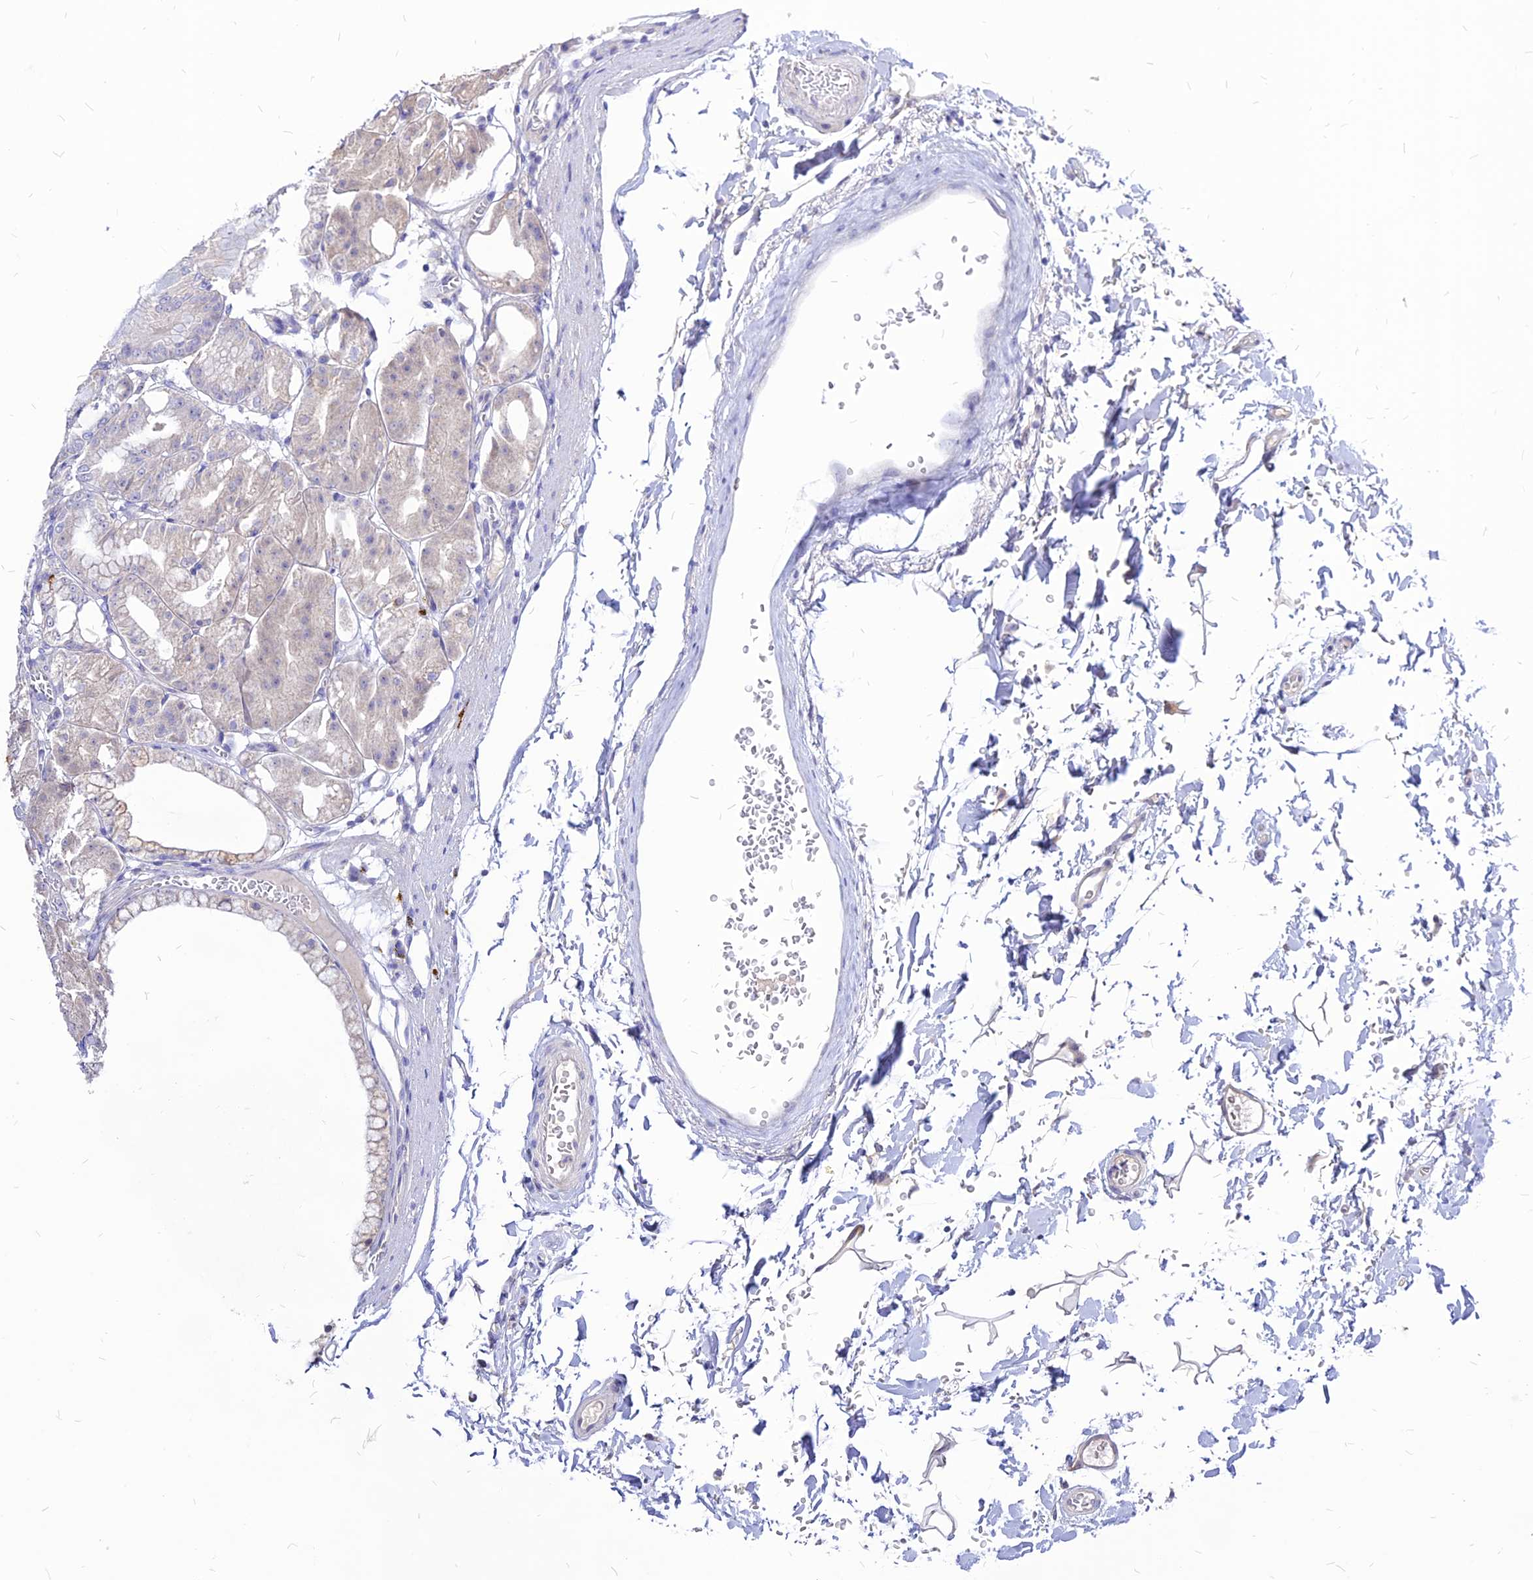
{"staining": {"intensity": "weak", "quantity": "<25%", "location": "cytoplasmic/membranous"}, "tissue": "stomach", "cell_type": "Glandular cells", "image_type": "normal", "snomed": [{"axis": "morphology", "description": "Normal tissue, NOS"}, {"axis": "topography", "description": "Stomach, lower"}], "caption": "Protein analysis of unremarkable stomach exhibits no significant staining in glandular cells.", "gene": "CZIB", "patient": {"sex": "male", "age": 71}}